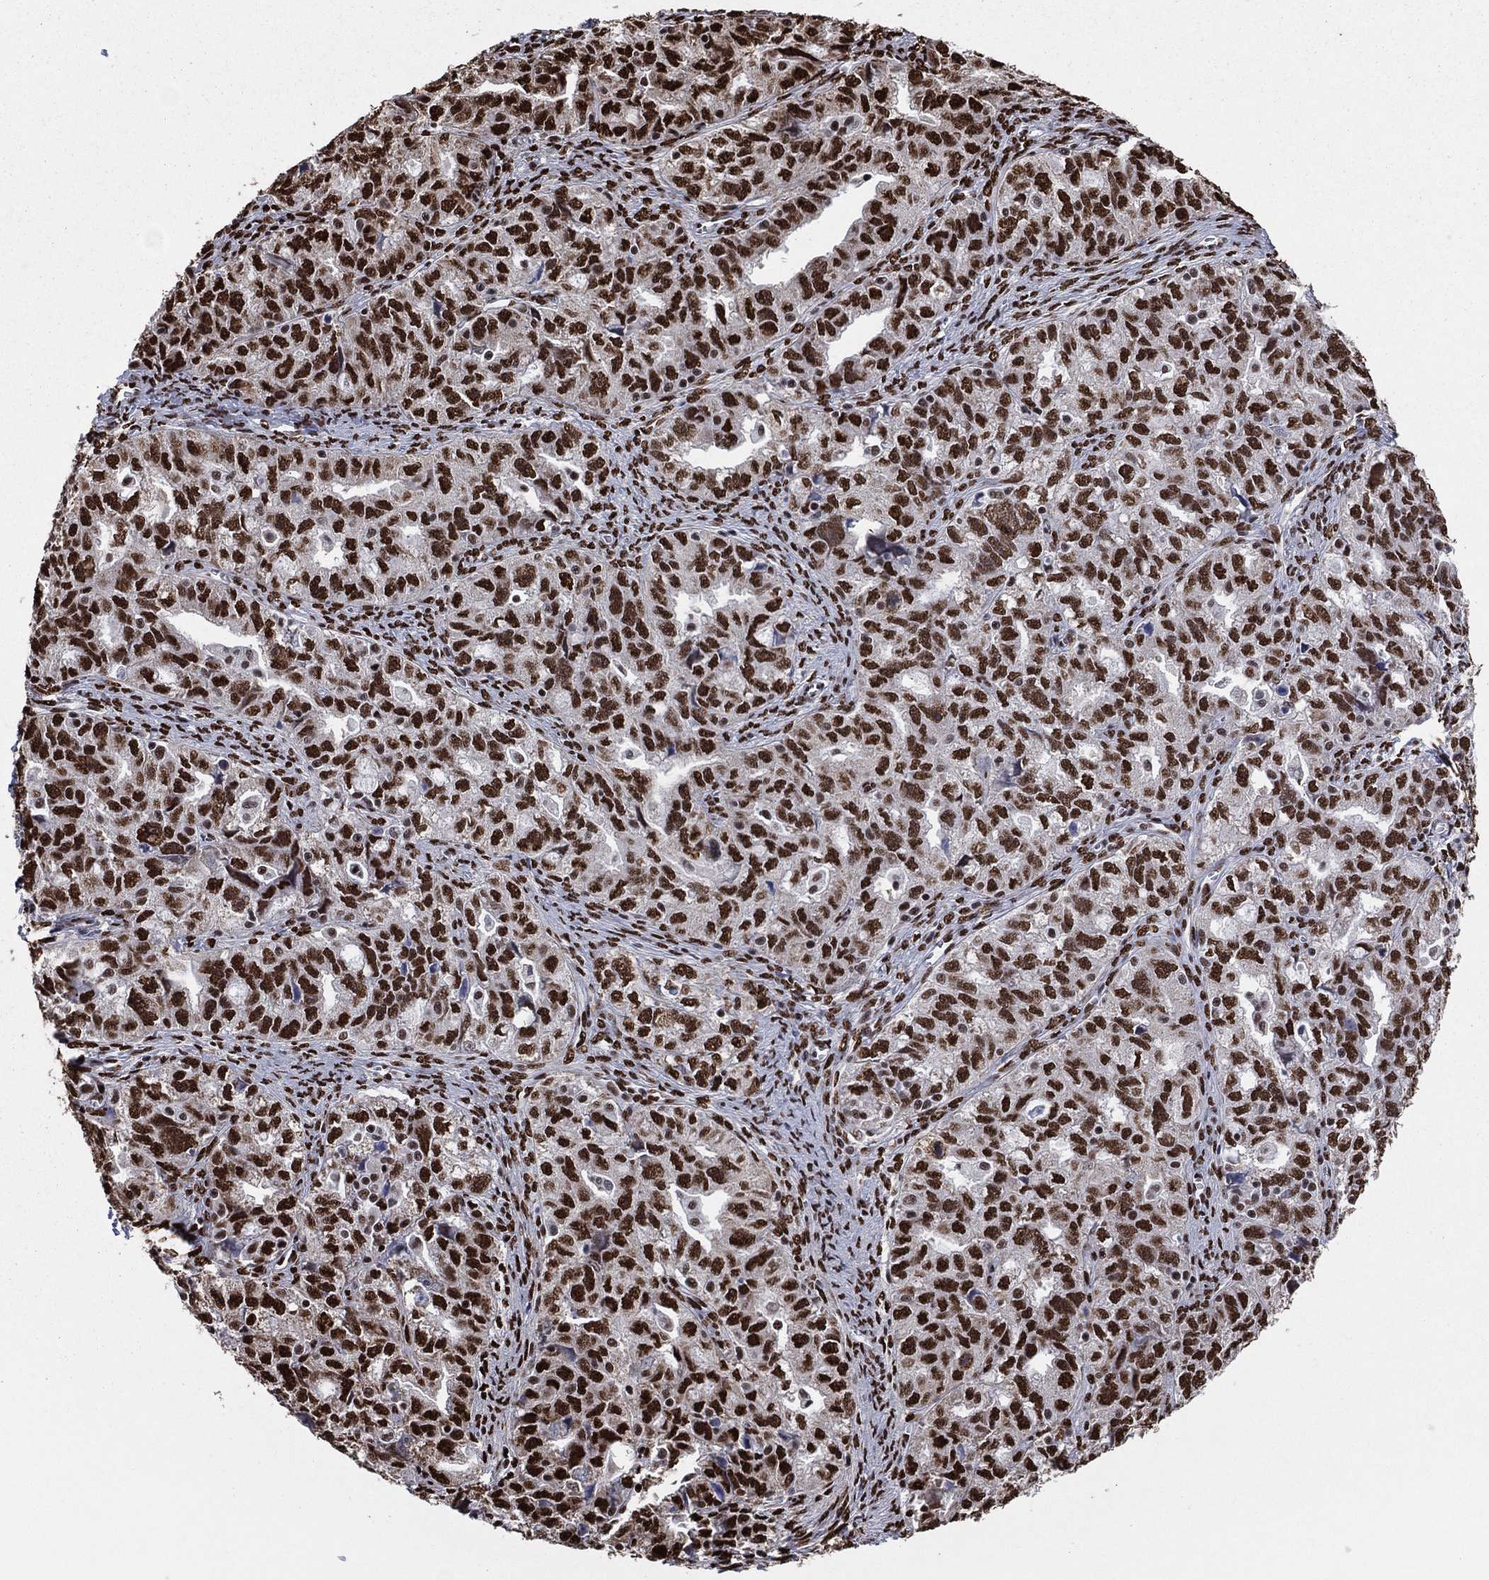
{"staining": {"intensity": "strong", "quantity": ">75%", "location": "nuclear"}, "tissue": "ovarian cancer", "cell_type": "Tumor cells", "image_type": "cancer", "snomed": [{"axis": "morphology", "description": "Cystadenocarcinoma, serous, NOS"}, {"axis": "topography", "description": "Ovary"}], "caption": "Immunohistochemical staining of human ovarian cancer (serous cystadenocarcinoma) demonstrates high levels of strong nuclear protein positivity in about >75% of tumor cells.", "gene": "TP53BP1", "patient": {"sex": "female", "age": 51}}